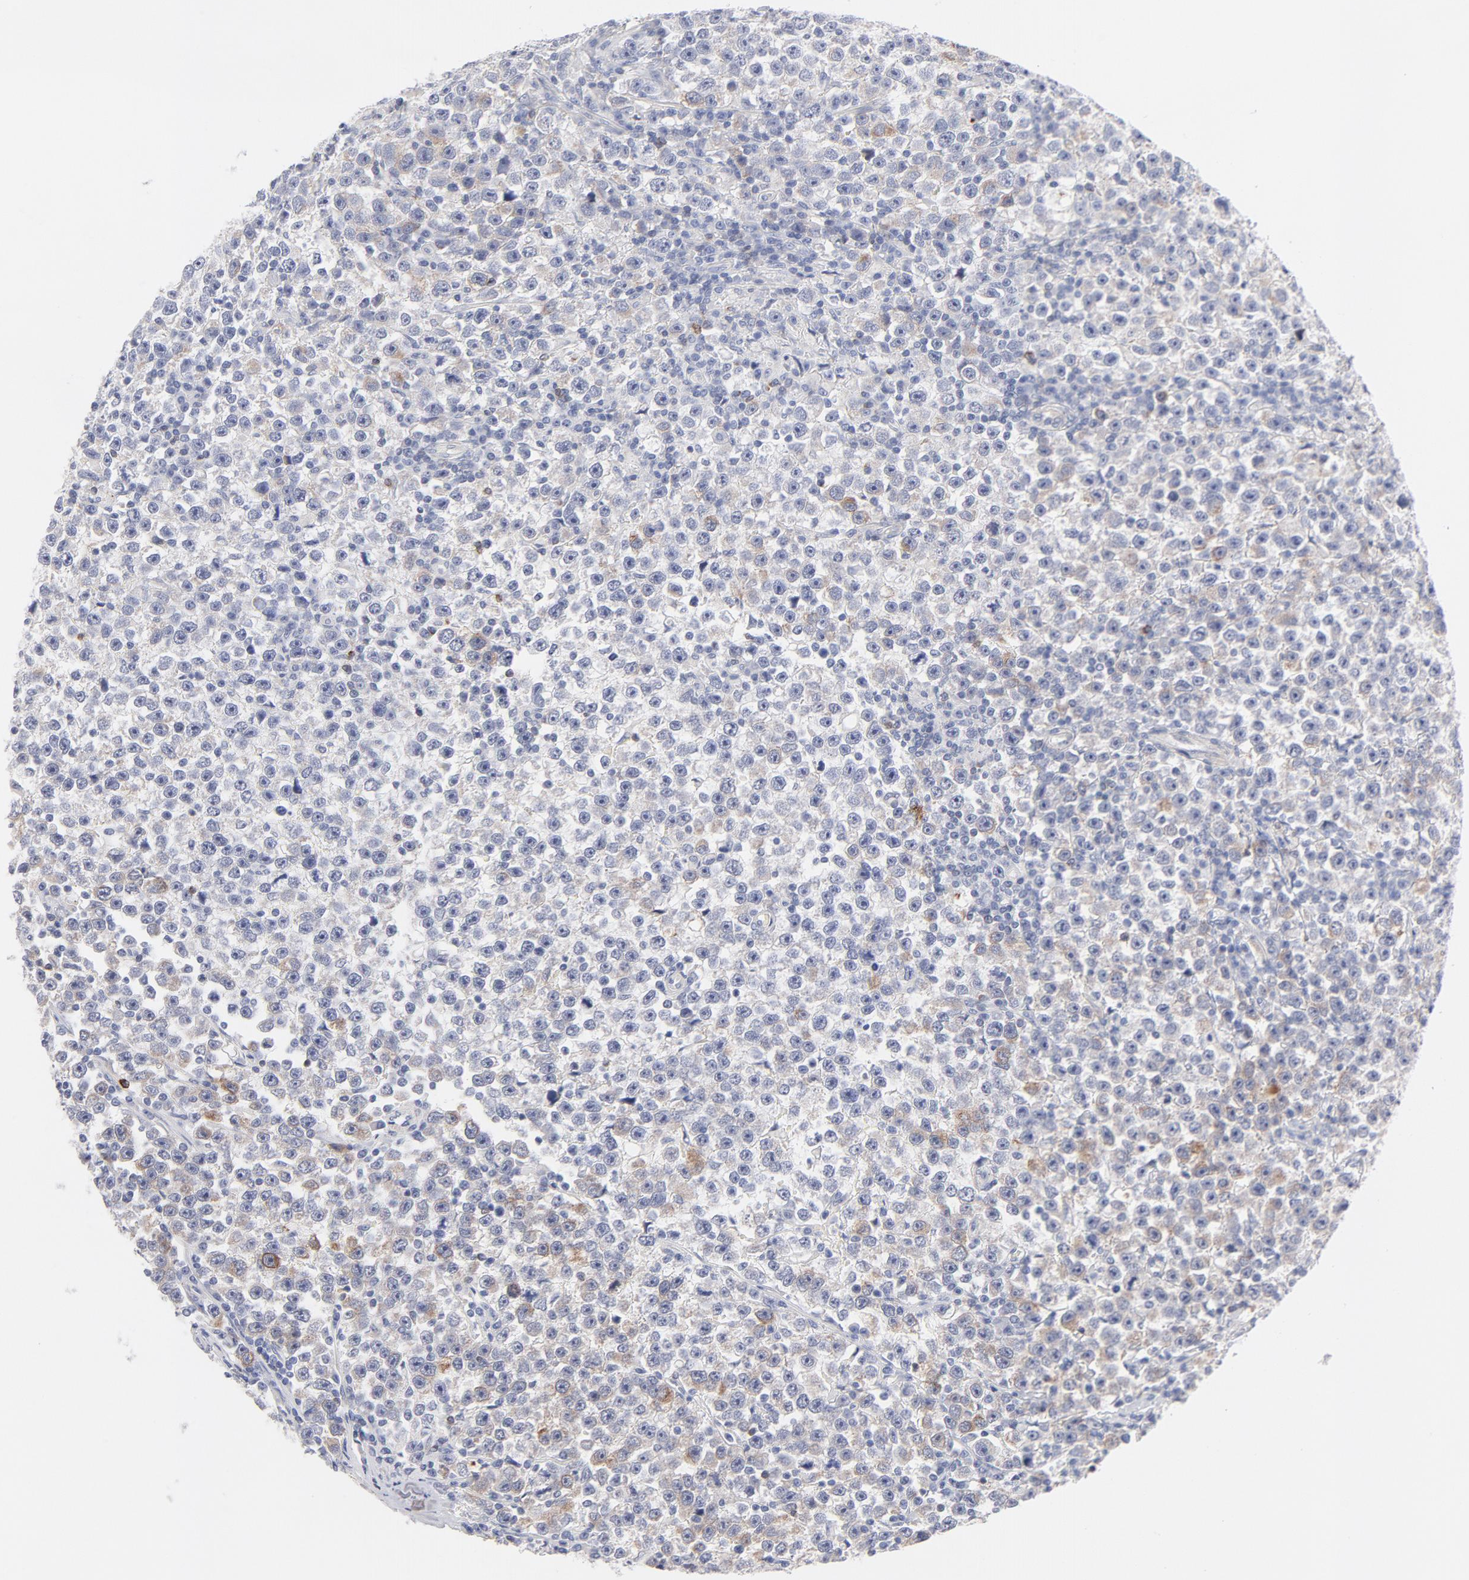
{"staining": {"intensity": "weak", "quantity": "<25%", "location": "cytoplasmic/membranous"}, "tissue": "testis cancer", "cell_type": "Tumor cells", "image_type": "cancer", "snomed": [{"axis": "morphology", "description": "Seminoma, NOS"}, {"axis": "topography", "description": "Testis"}], "caption": "This is an immunohistochemistry (IHC) histopathology image of human testis cancer (seminoma). There is no positivity in tumor cells.", "gene": "MID1", "patient": {"sex": "male", "age": 43}}